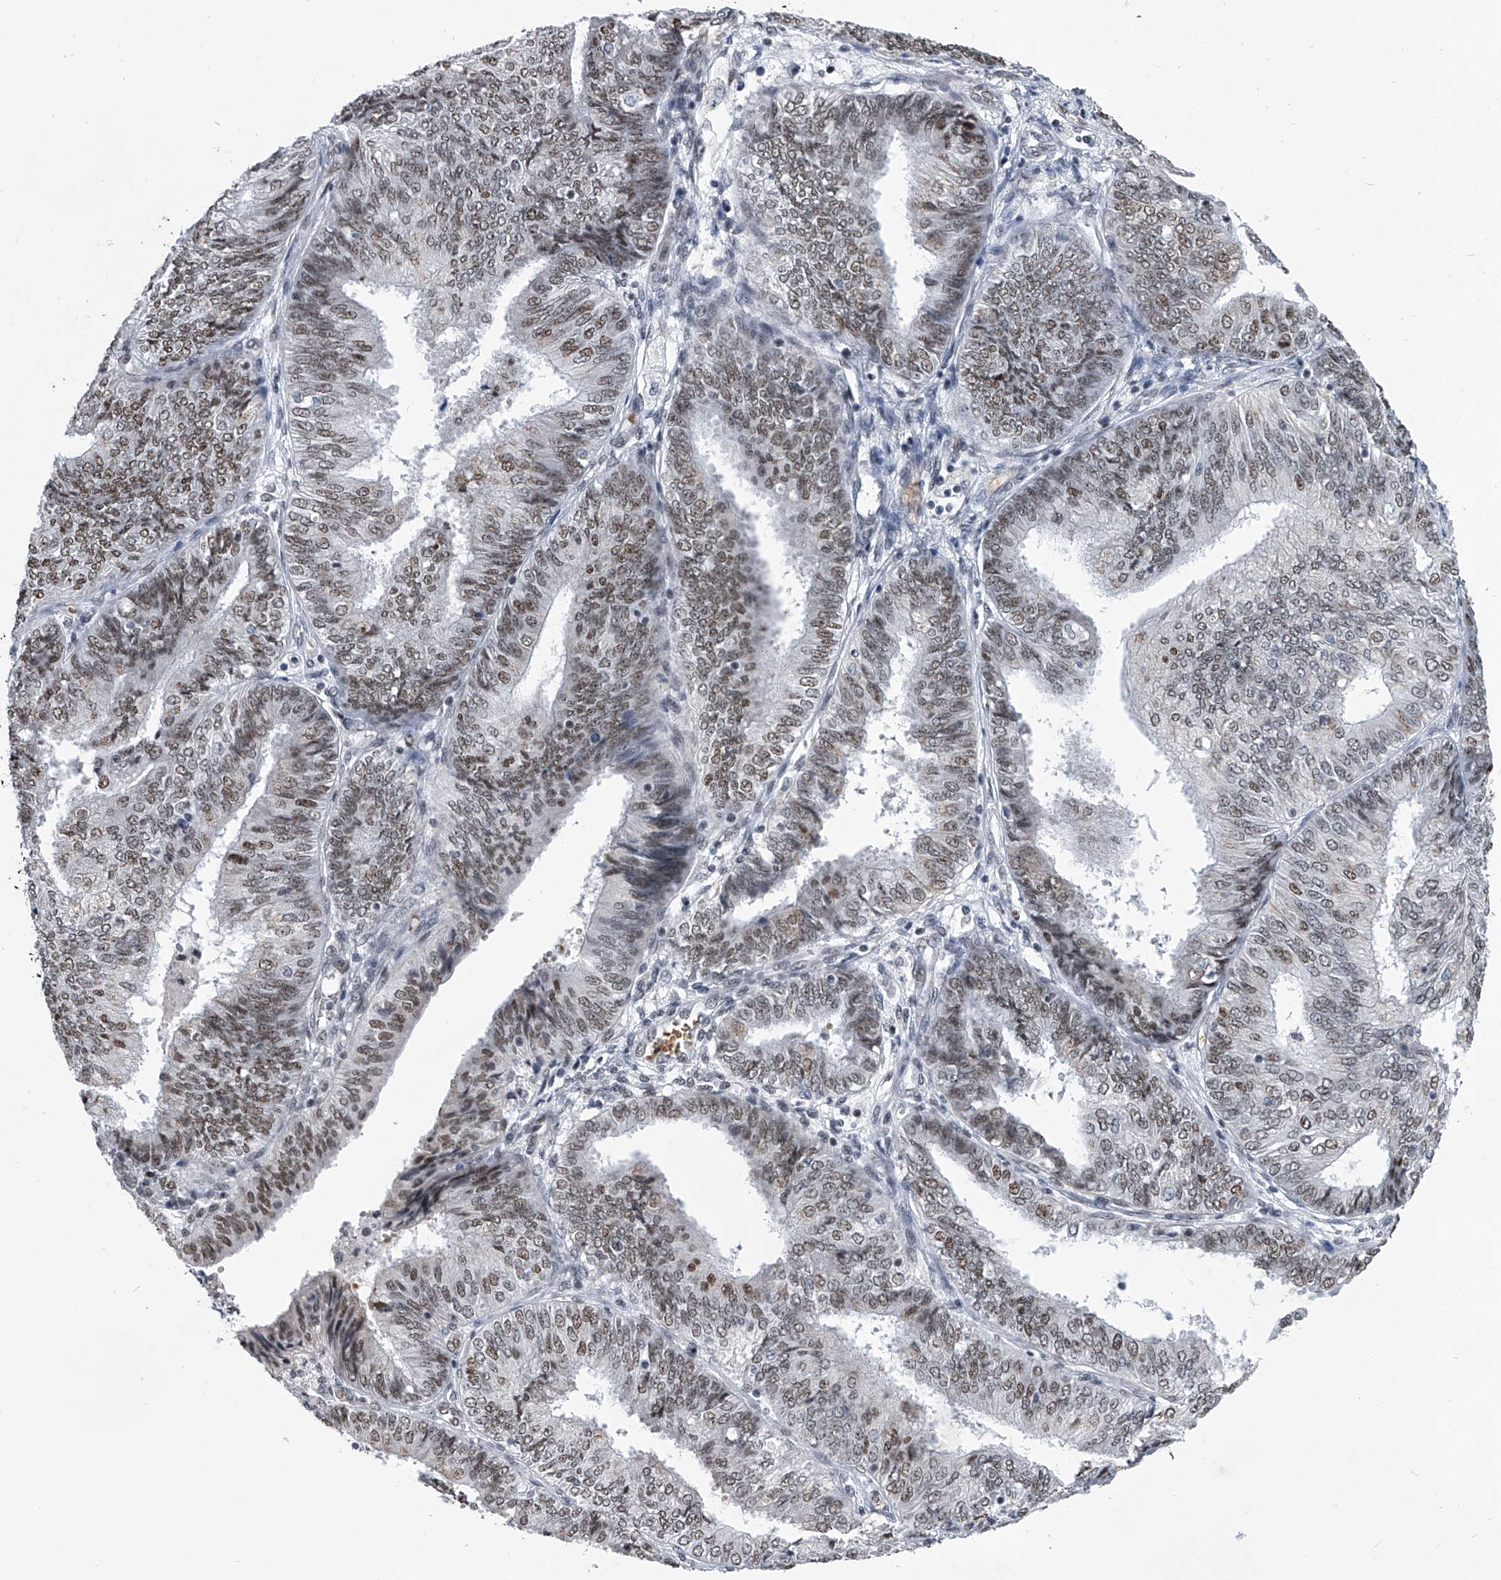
{"staining": {"intensity": "moderate", "quantity": ">75%", "location": "nuclear"}, "tissue": "endometrial cancer", "cell_type": "Tumor cells", "image_type": "cancer", "snomed": [{"axis": "morphology", "description": "Adenocarcinoma, NOS"}, {"axis": "topography", "description": "Endometrium"}], "caption": "Protein staining of endometrial cancer tissue displays moderate nuclear staining in approximately >75% of tumor cells.", "gene": "SIM2", "patient": {"sex": "female", "age": 58}}